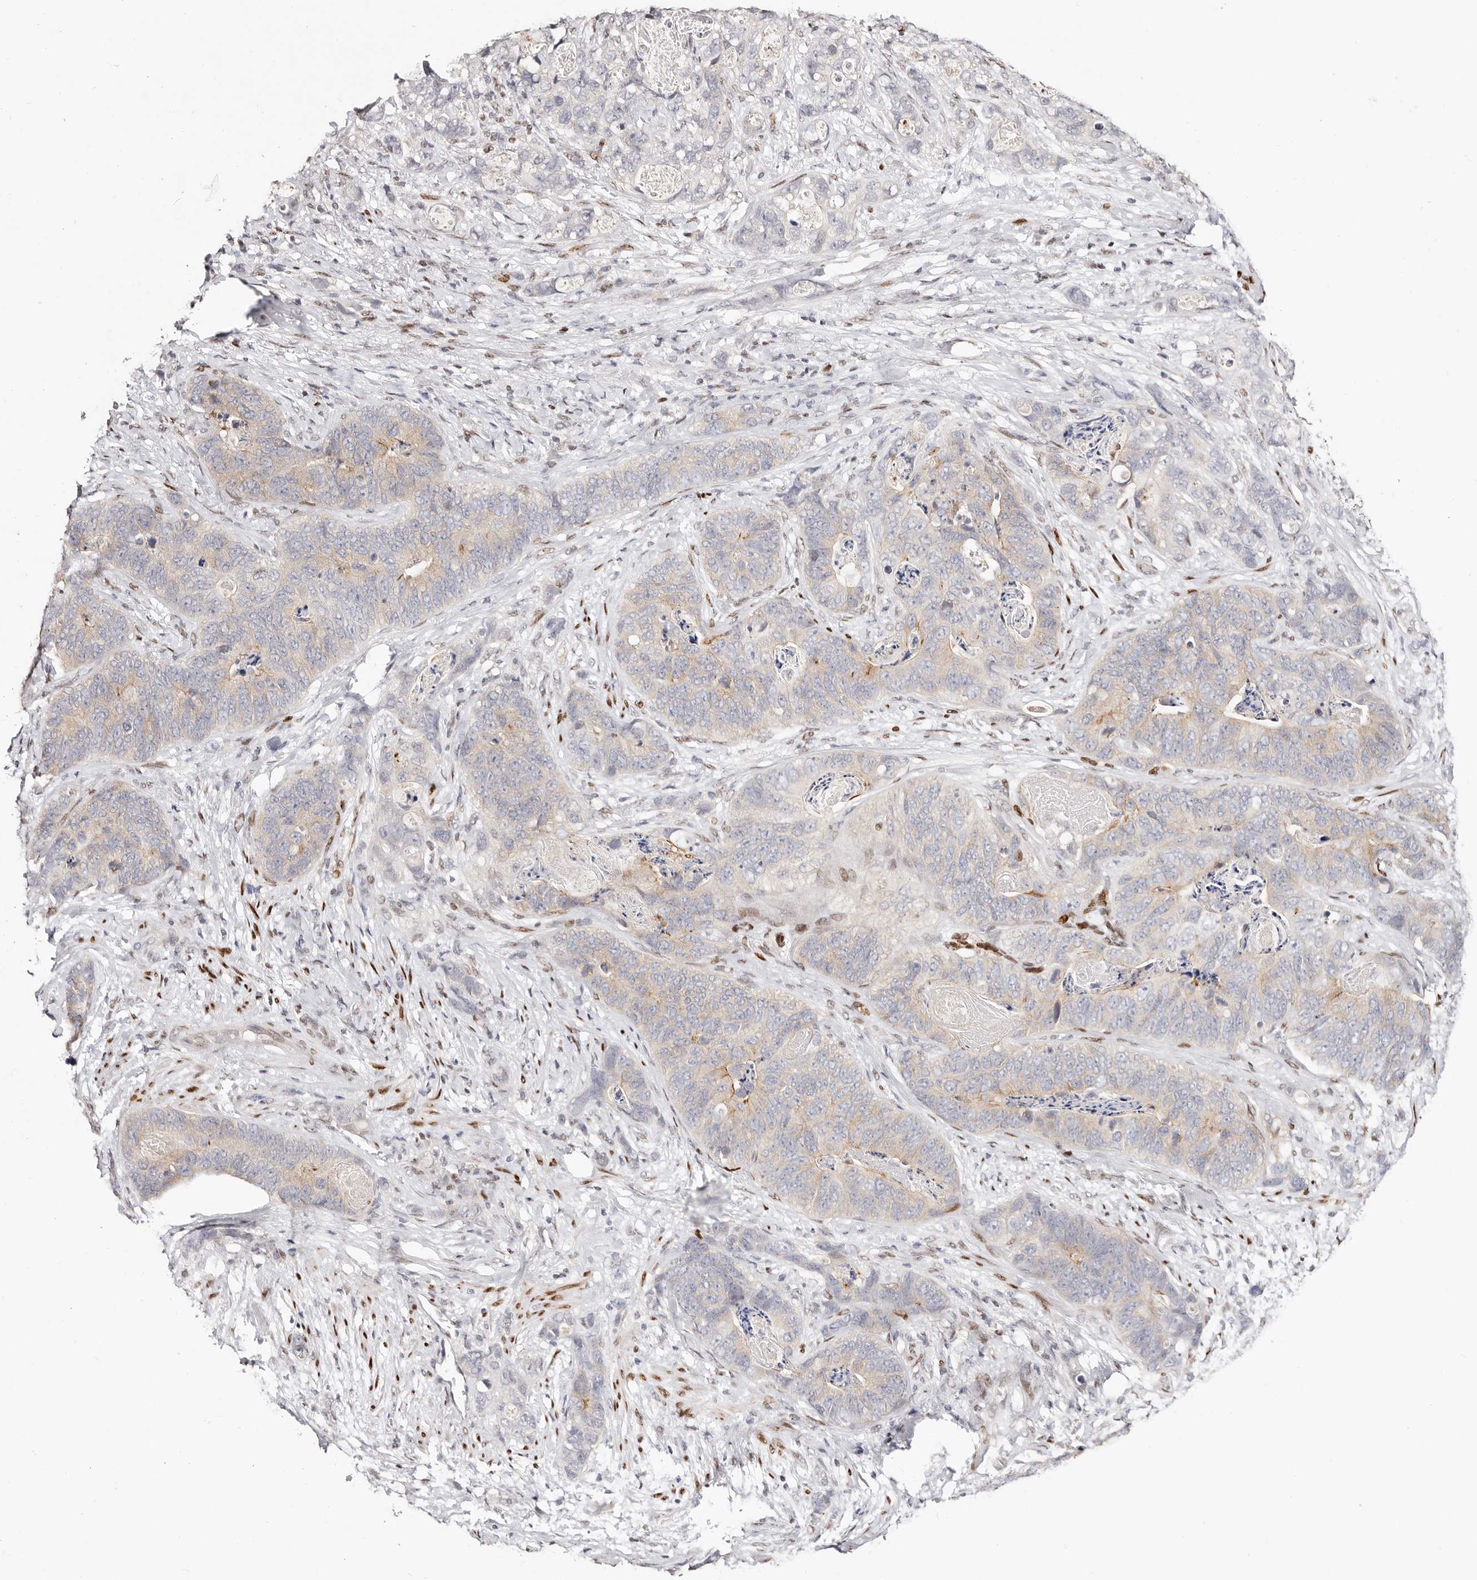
{"staining": {"intensity": "weak", "quantity": "<25%", "location": "cytoplasmic/membranous"}, "tissue": "stomach cancer", "cell_type": "Tumor cells", "image_type": "cancer", "snomed": [{"axis": "morphology", "description": "Normal tissue, NOS"}, {"axis": "morphology", "description": "Adenocarcinoma, NOS"}, {"axis": "topography", "description": "Stomach"}], "caption": "Immunohistochemistry (IHC) photomicrograph of human stomach adenocarcinoma stained for a protein (brown), which reveals no staining in tumor cells.", "gene": "IQGAP3", "patient": {"sex": "female", "age": 89}}